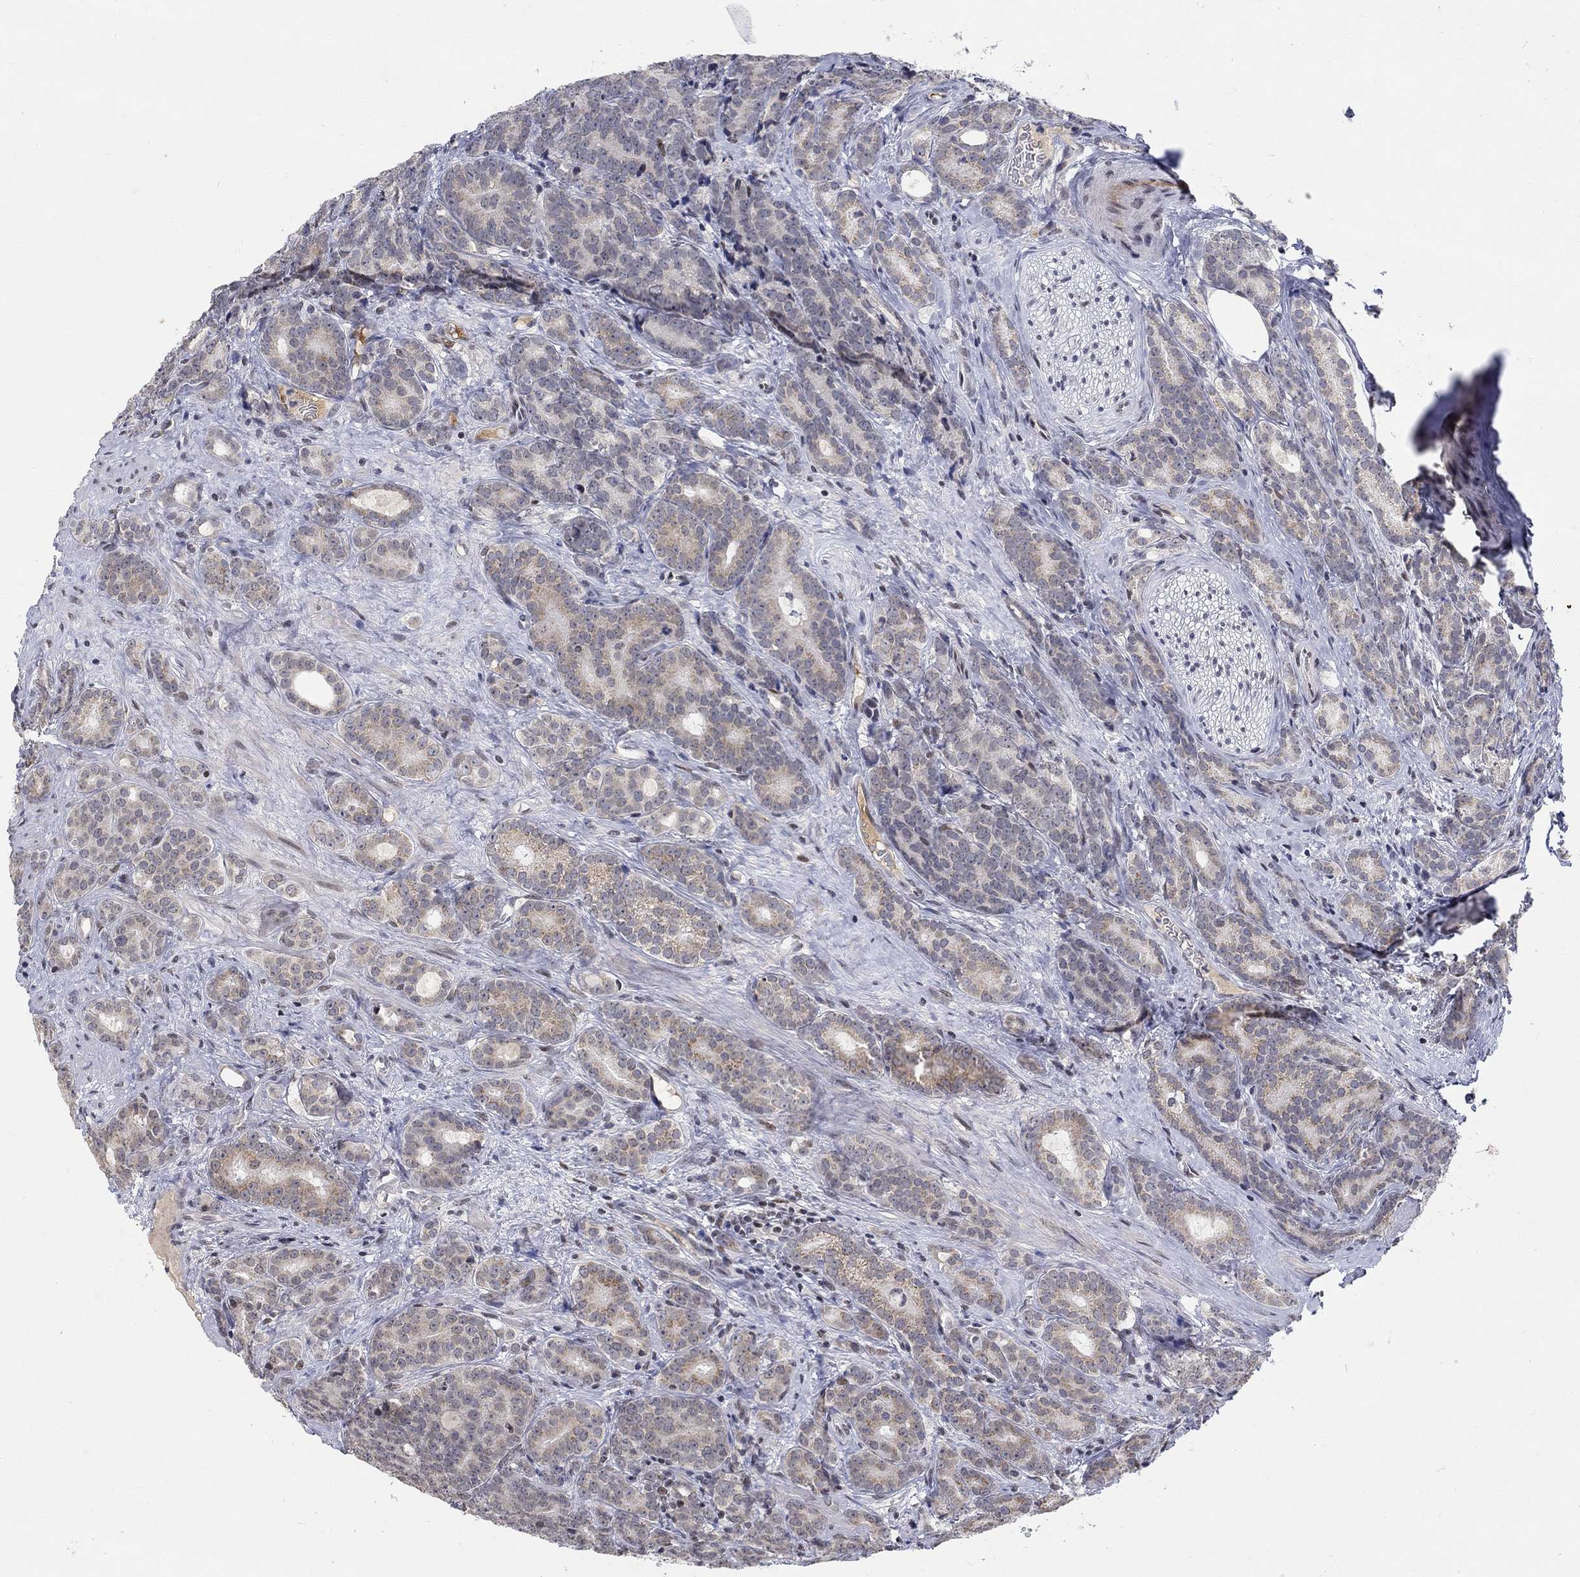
{"staining": {"intensity": "moderate", "quantity": "<25%", "location": "cytoplasmic/membranous"}, "tissue": "prostate cancer", "cell_type": "Tumor cells", "image_type": "cancer", "snomed": [{"axis": "morphology", "description": "Adenocarcinoma, NOS"}, {"axis": "topography", "description": "Prostate"}], "caption": "A histopathology image of human prostate cancer (adenocarcinoma) stained for a protein shows moderate cytoplasmic/membranous brown staining in tumor cells.", "gene": "KLF12", "patient": {"sex": "male", "age": 71}}